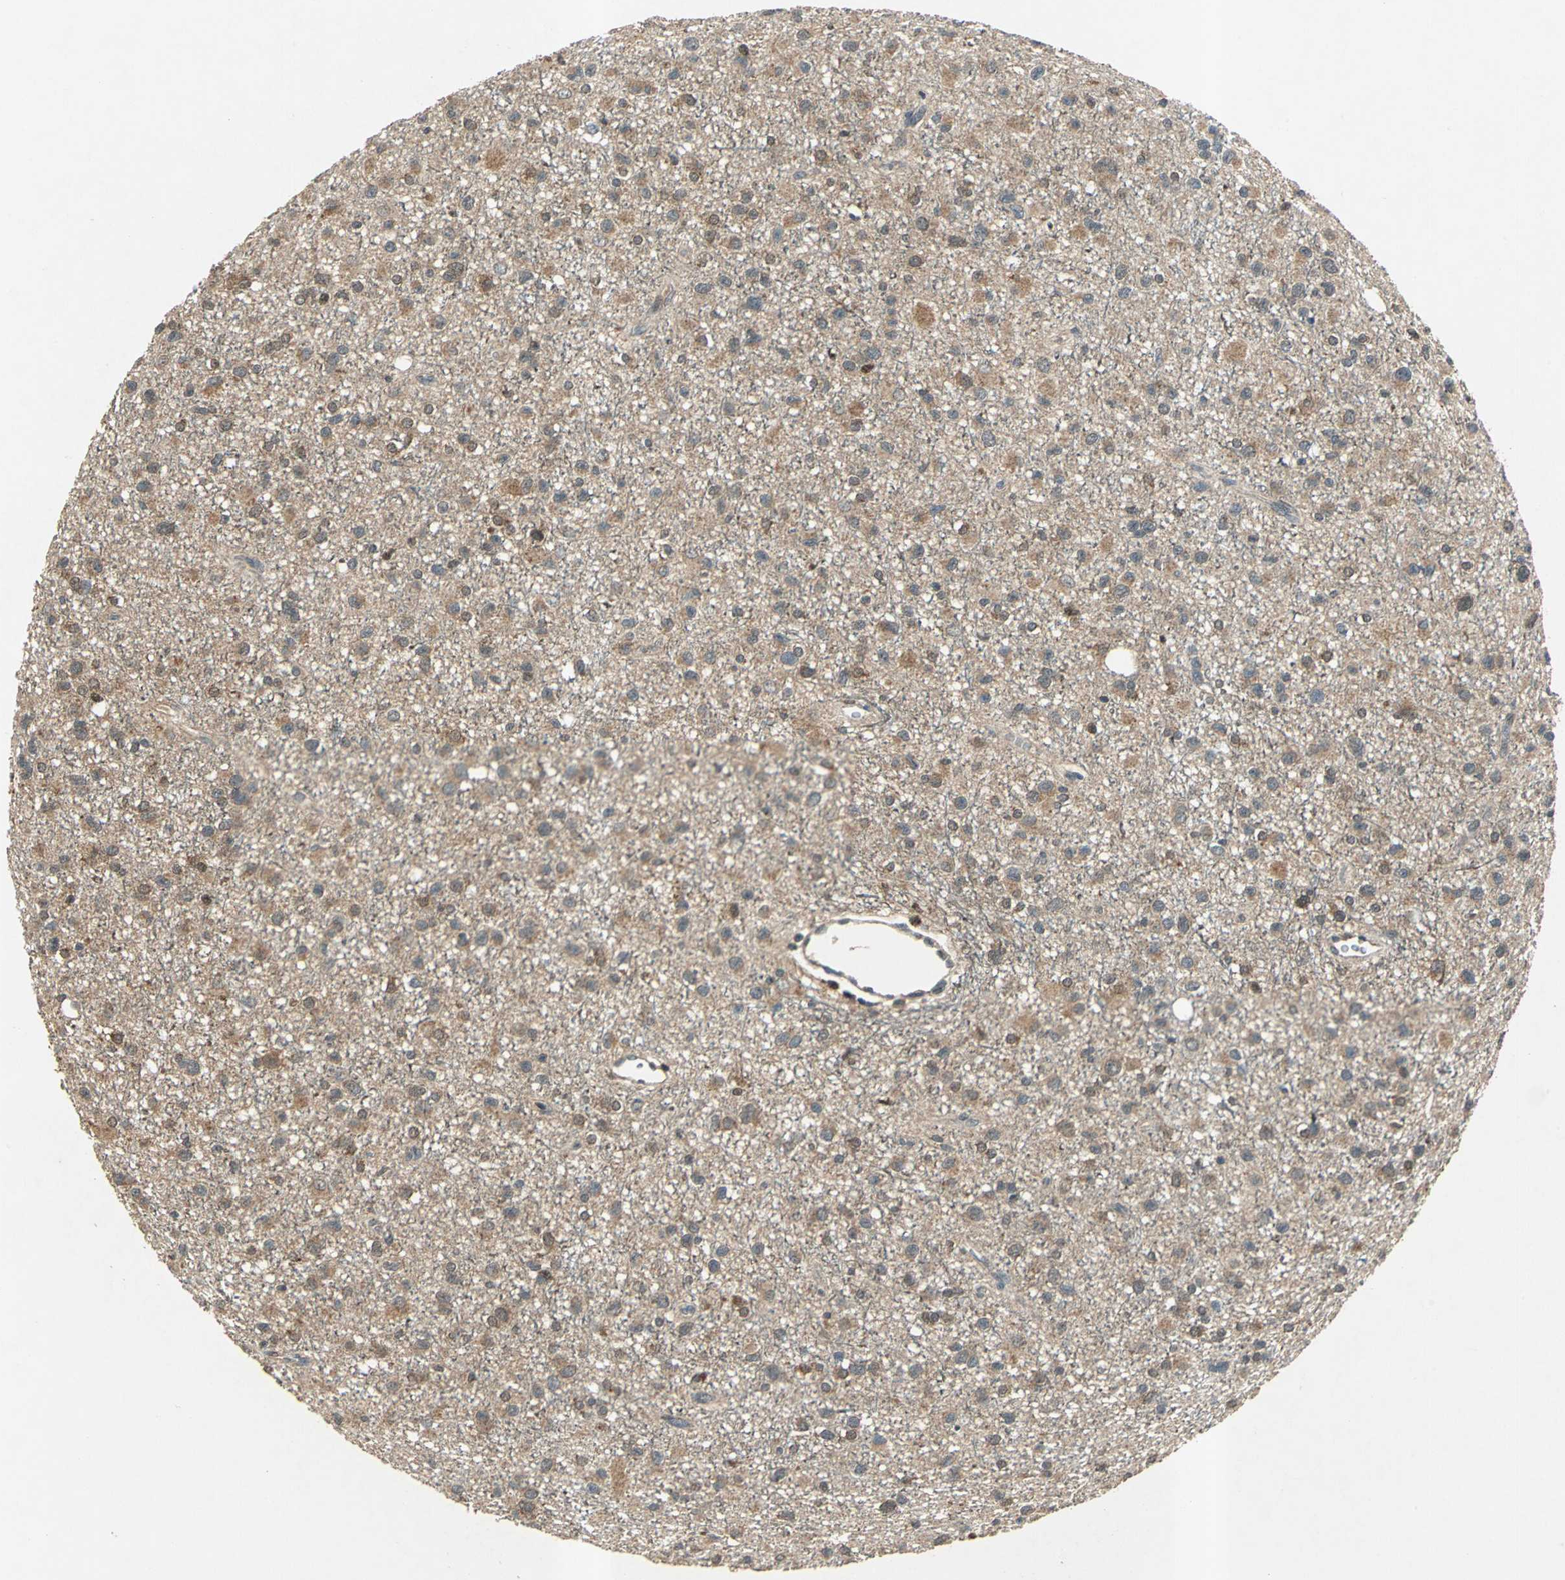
{"staining": {"intensity": "moderate", "quantity": ">75%", "location": "cytoplasmic/membranous"}, "tissue": "glioma", "cell_type": "Tumor cells", "image_type": "cancer", "snomed": [{"axis": "morphology", "description": "Glioma, malignant, Low grade"}, {"axis": "topography", "description": "Brain"}], "caption": "Malignant low-grade glioma tissue shows moderate cytoplasmic/membranous positivity in about >75% of tumor cells", "gene": "AHSA1", "patient": {"sex": "male", "age": 42}}